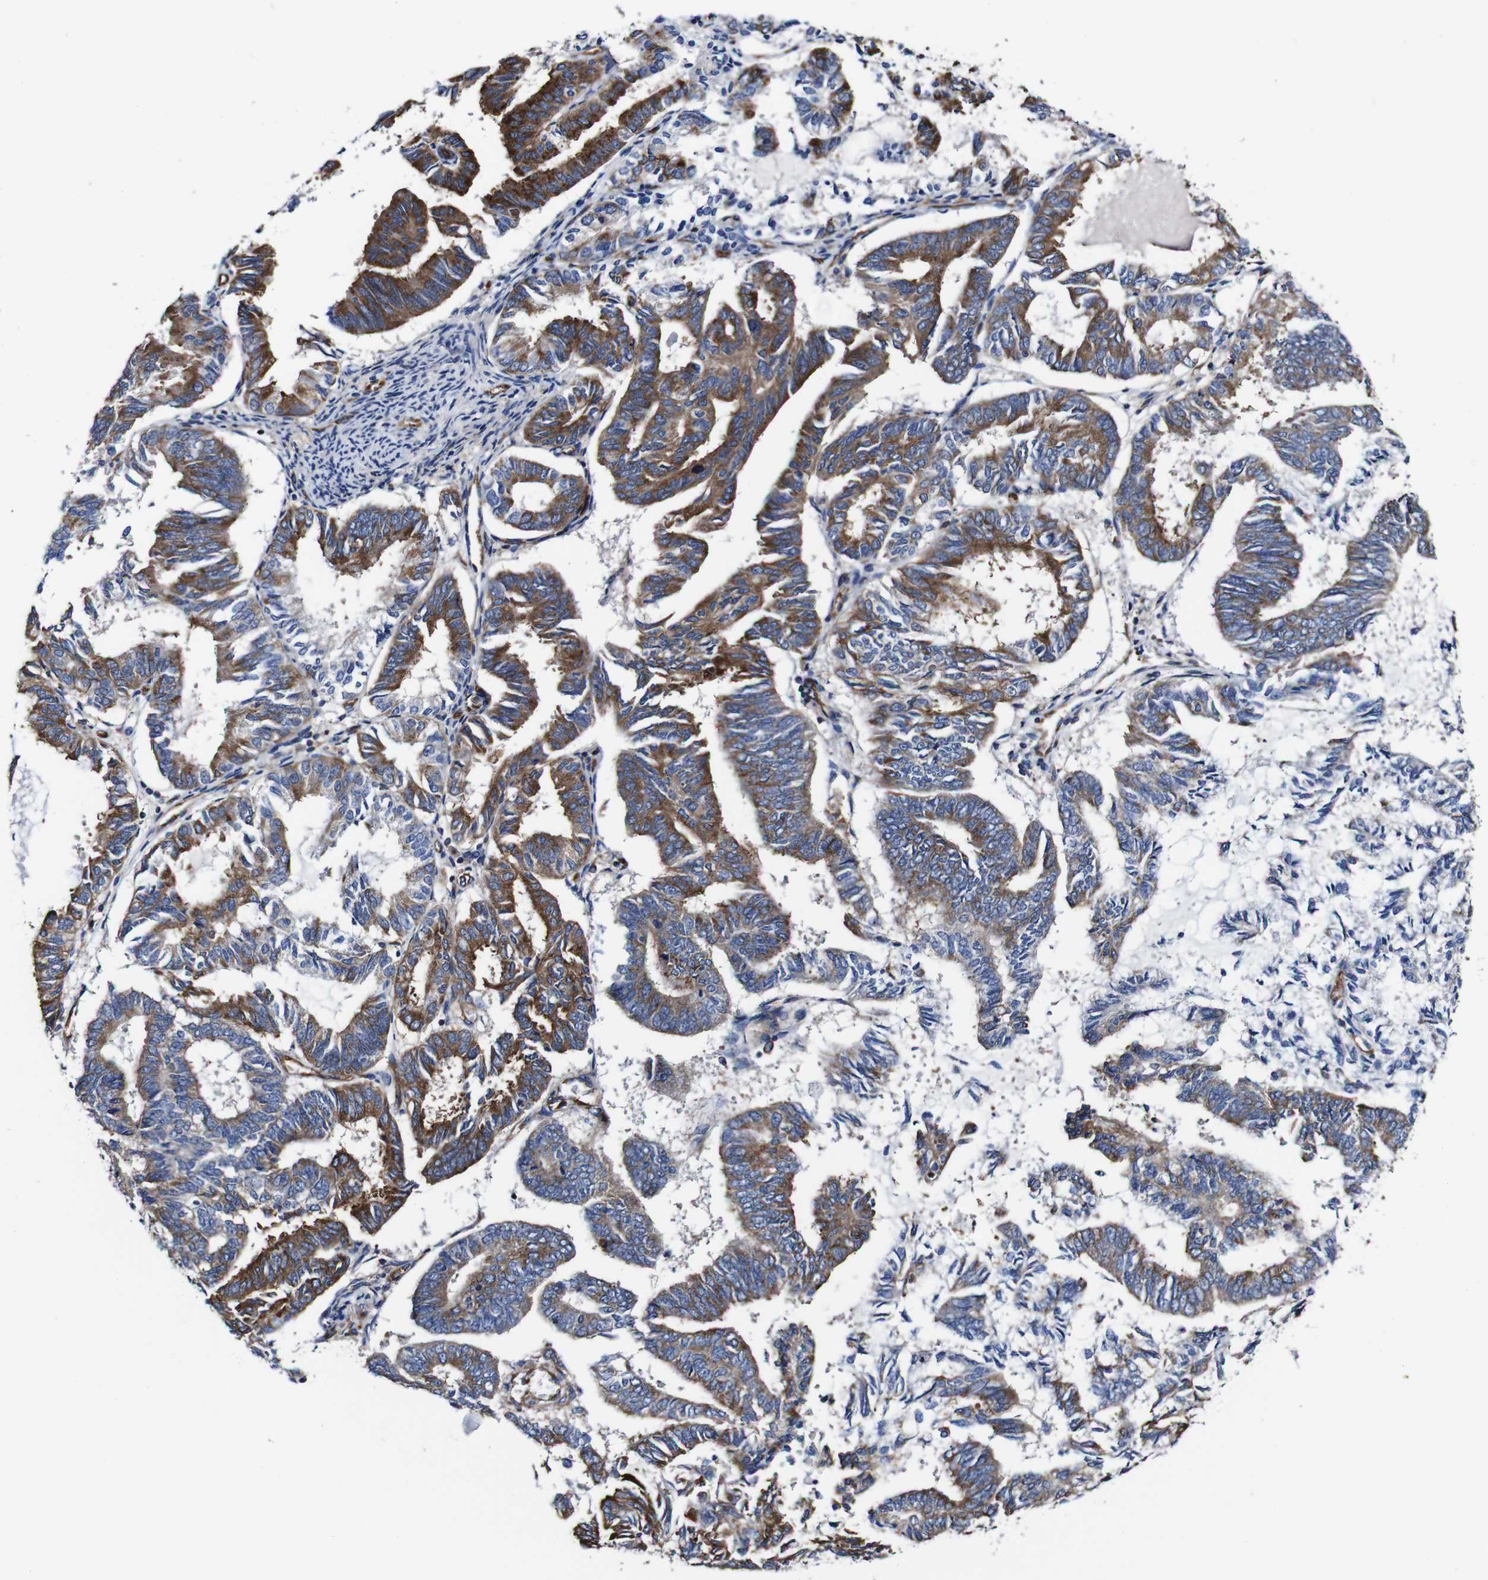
{"staining": {"intensity": "strong", "quantity": ">75%", "location": "cytoplasmic/membranous"}, "tissue": "endometrial cancer", "cell_type": "Tumor cells", "image_type": "cancer", "snomed": [{"axis": "morphology", "description": "Adenocarcinoma, NOS"}, {"axis": "topography", "description": "Endometrium"}], "caption": "A histopathology image showing strong cytoplasmic/membranous expression in about >75% of tumor cells in adenocarcinoma (endometrial), as visualized by brown immunohistochemical staining.", "gene": "CSF1R", "patient": {"sex": "female", "age": 86}}